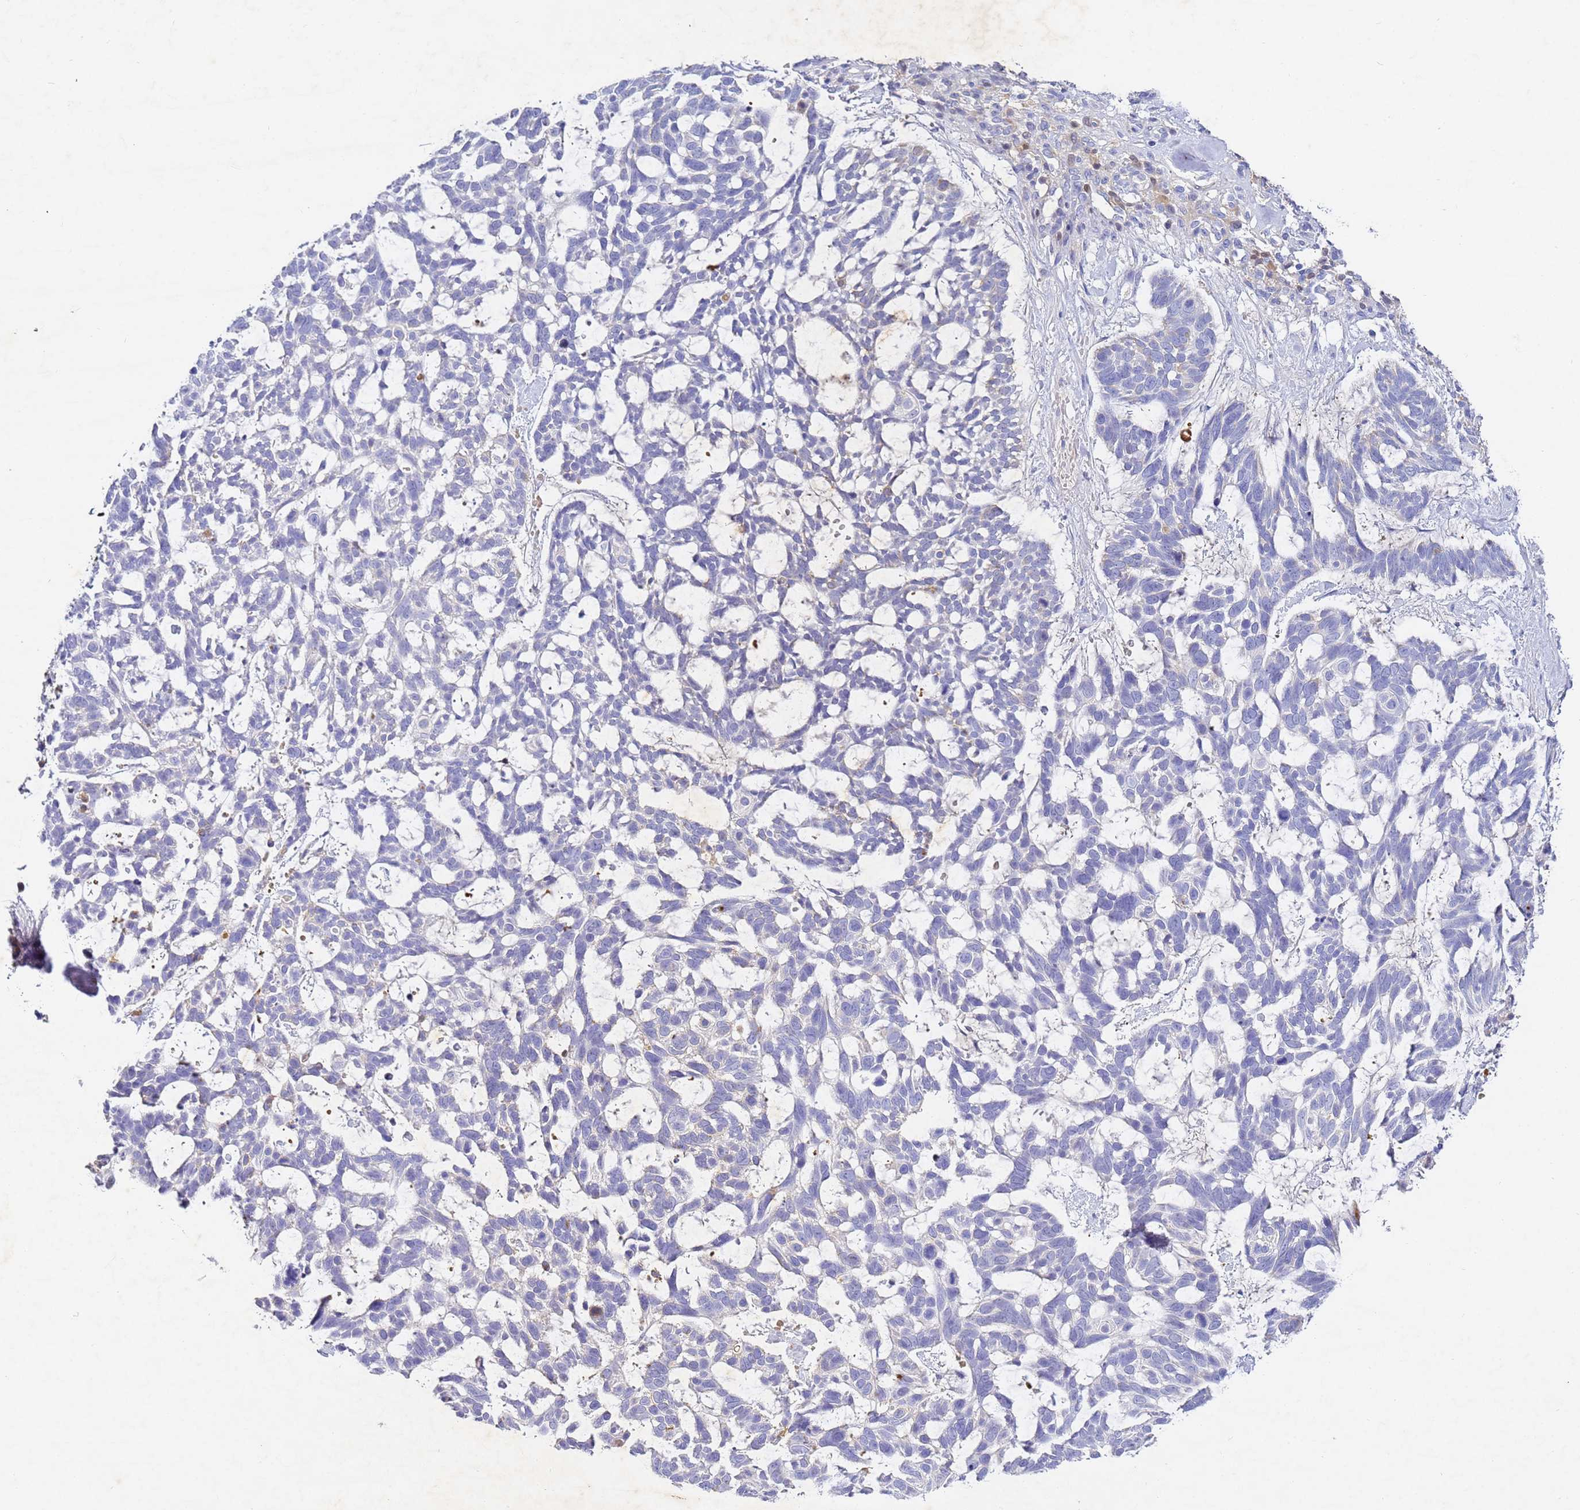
{"staining": {"intensity": "negative", "quantity": "none", "location": "none"}, "tissue": "skin cancer", "cell_type": "Tumor cells", "image_type": "cancer", "snomed": [{"axis": "morphology", "description": "Basal cell carcinoma"}, {"axis": "topography", "description": "Skin"}], "caption": "Basal cell carcinoma (skin) was stained to show a protein in brown. There is no significant staining in tumor cells.", "gene": "CFHR2", "patient": {"sex": "male", "age": 88}}